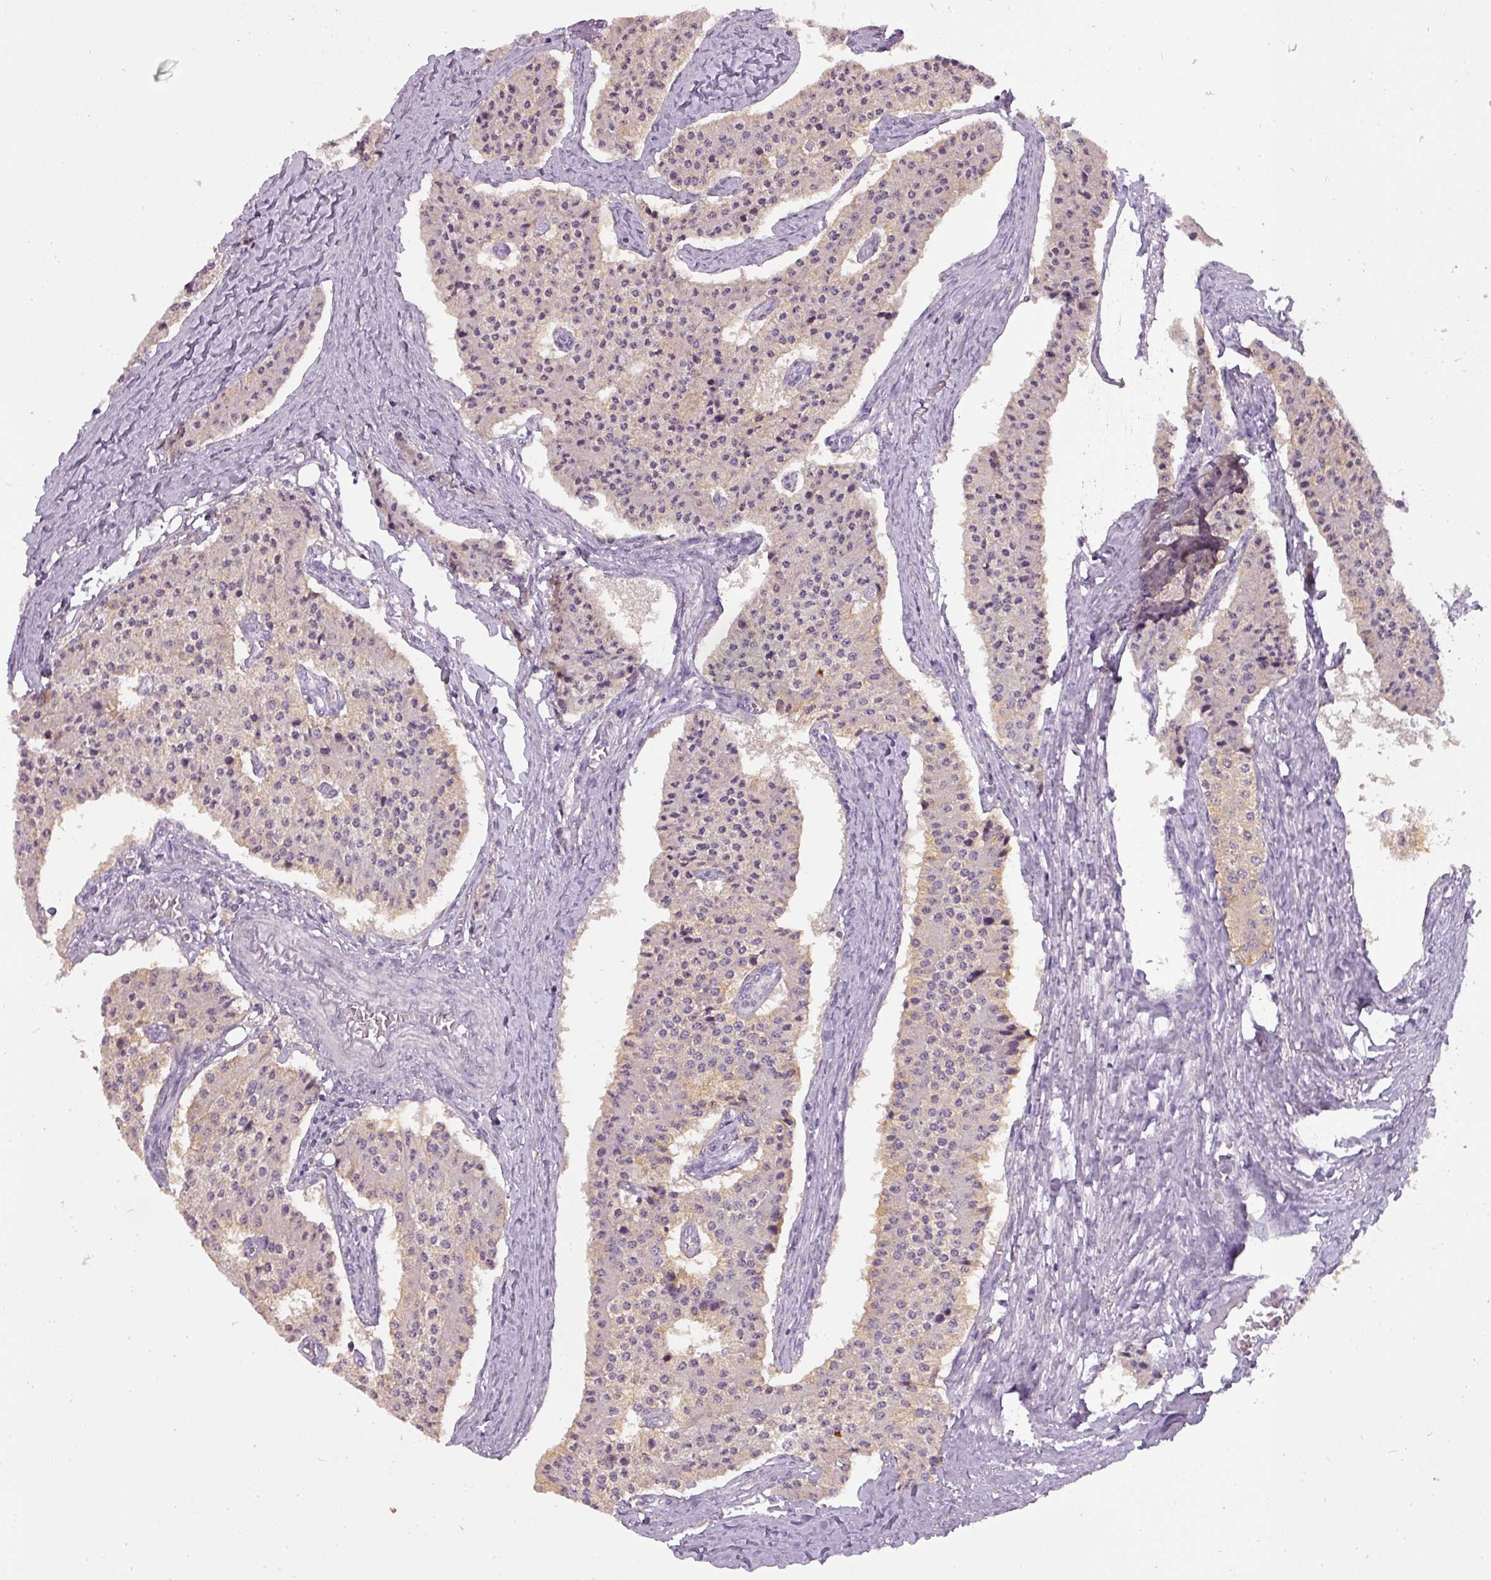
{"staining": {"intensity": "weak", "quantity": "<25%", "location": "cytoplasmic/membranous,nuclear"}, "tissue": "carcinoid", "cell_type": "Tumor cells", "image_type": "cancer", "snomed": [{"axis": "morphology", "description": "Carcinoid, malignant, NOS"}, {"axis": "topography", "description": "Colon"}], "caption": "Micrograph shows no protein positivity in tumor cells of malignant carcinoid tissue.", "gene": "ATP6V1D", "patient": {"sex": "female", "age": 52}}